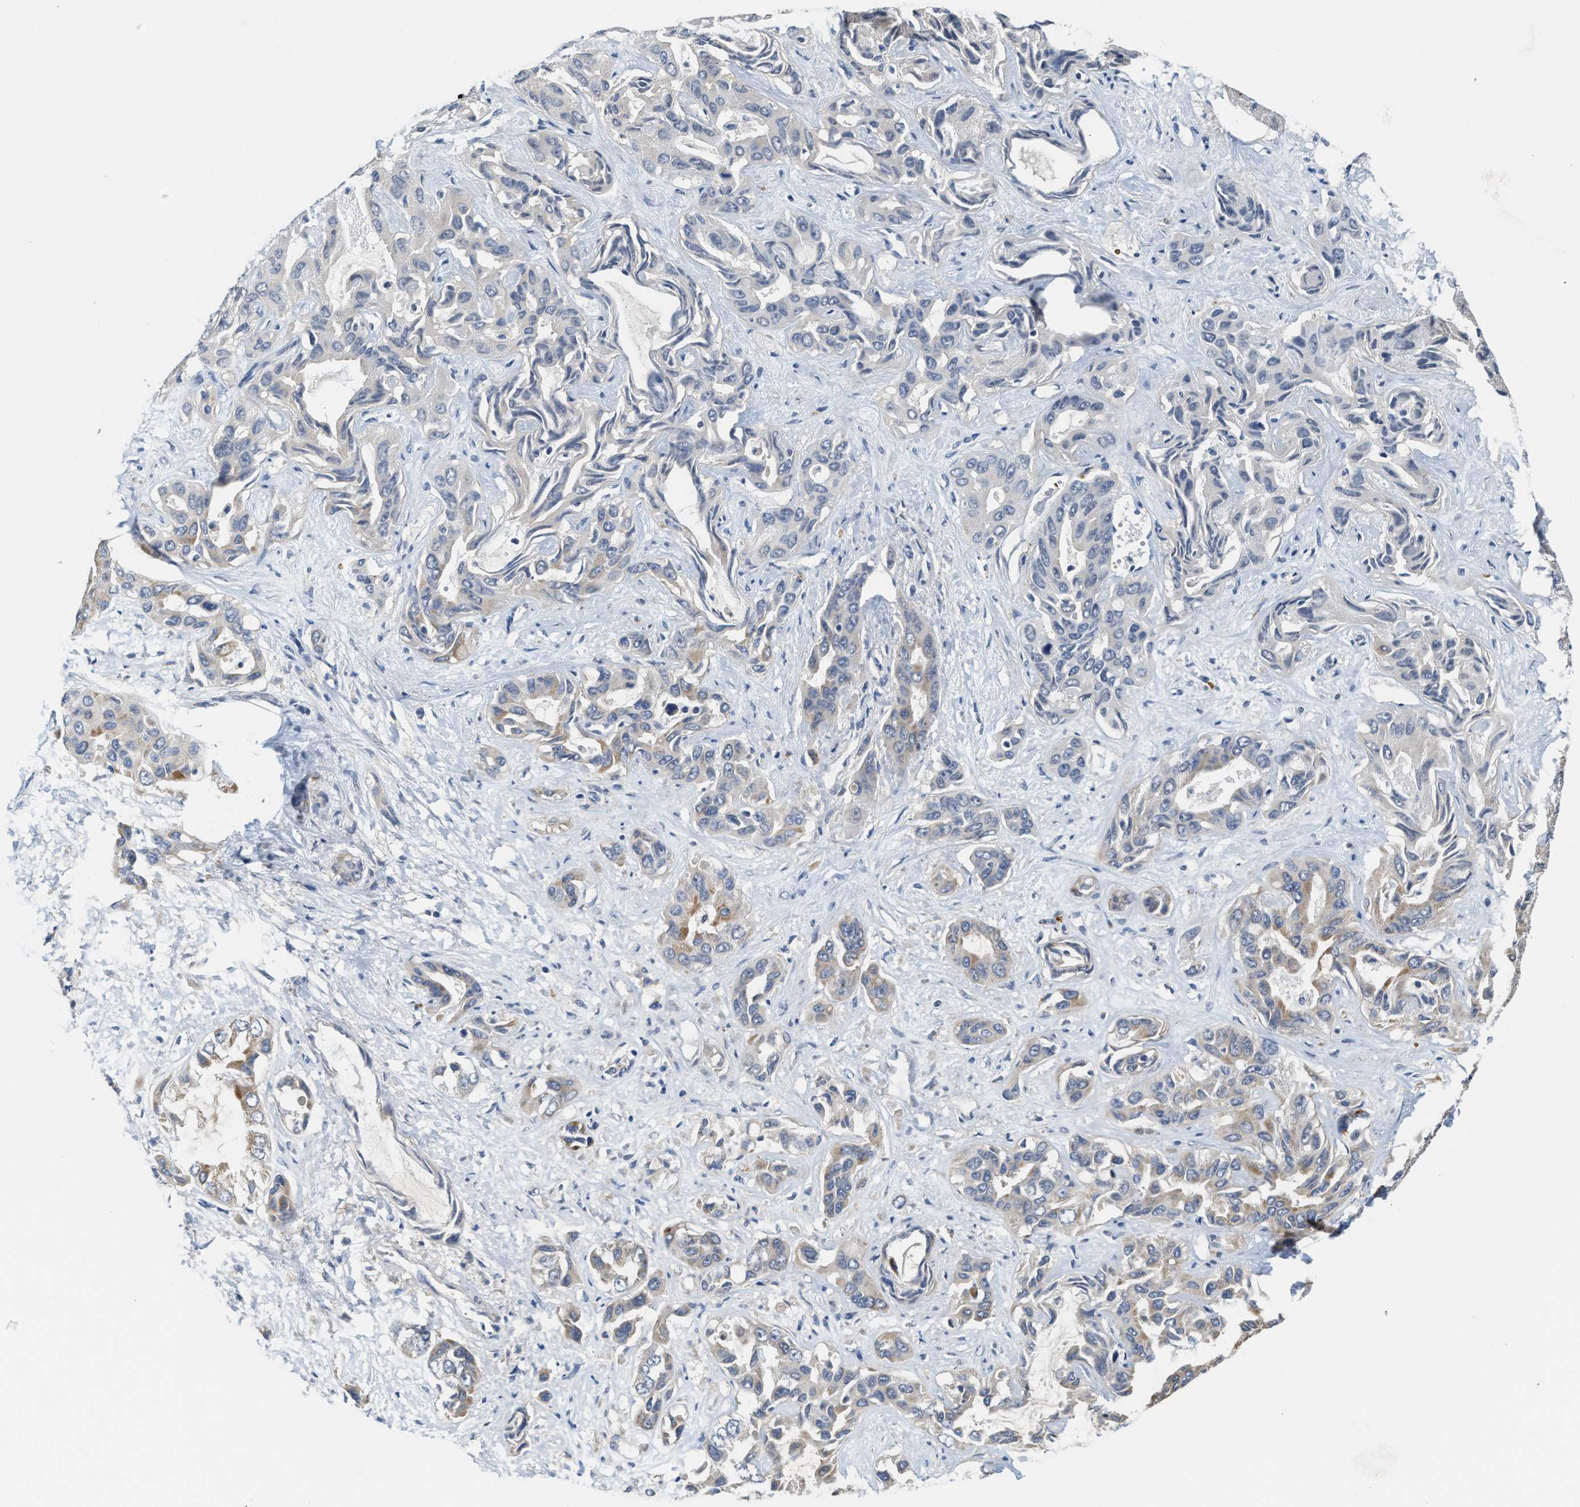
{"staining": {"intensity": "moderate", "quantity": "<25%", "location": "cytoplasmic/membranous"}, "tissue": "liver cancer", "cell_type": "Tumor cells", "image_type": "cancer", "snomed": [{"axis": "morphology", "description": "Cholangiocarcinoma"}, {"axis": "topography", "description": "Liver"}], "caption": "About <25% of tumor cells in liver cancer exhibit moderate cytoplasmic/membranous protein positivity as visualized by brown immunohistochemical staining.", "gene": "KIF24", "patient": {"sex": "female", "age": 52}}